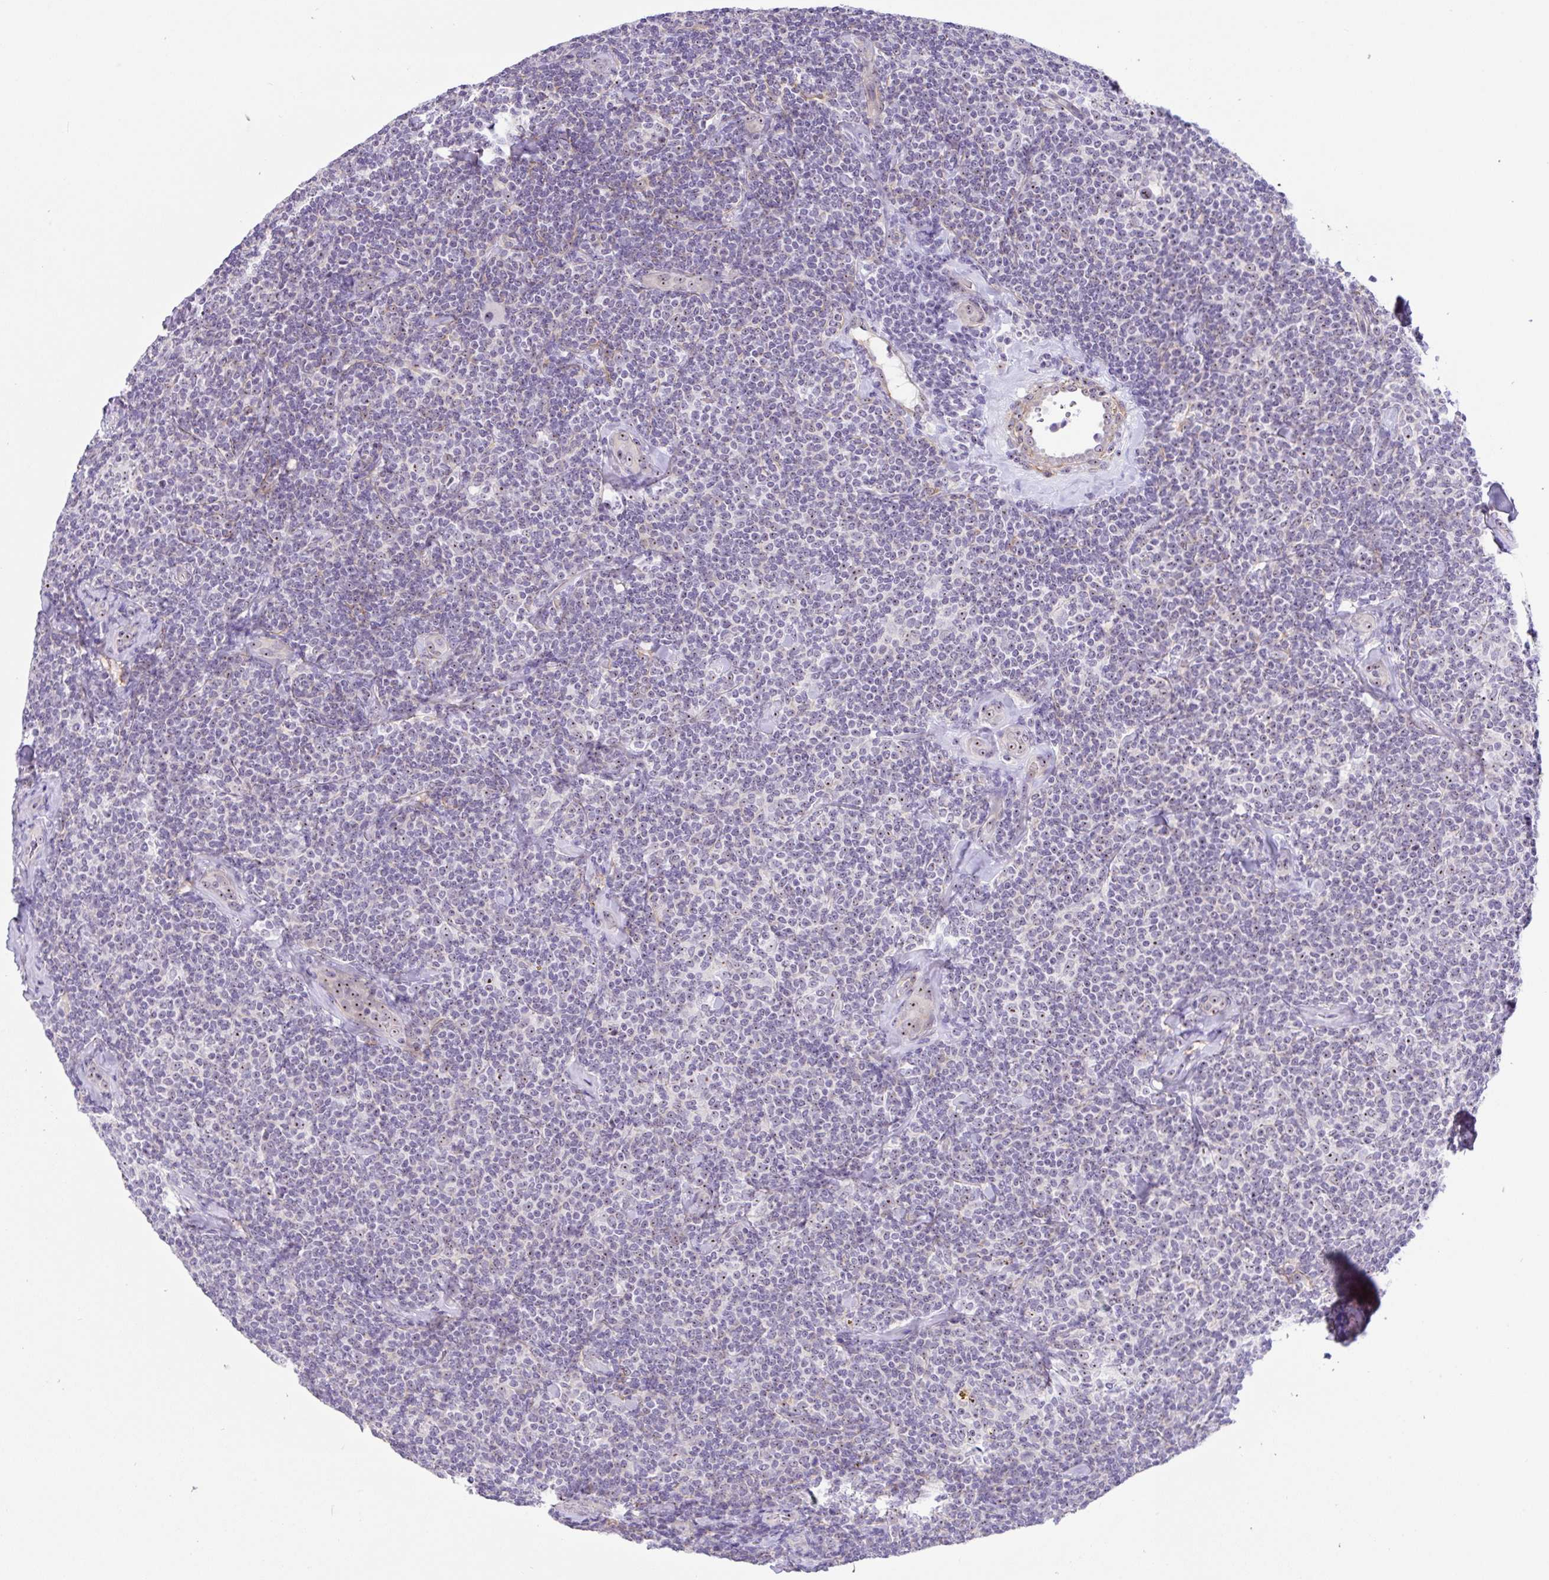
{"staining": {"intensity": "weak", "quantity": "25%-75%", "location": "nuclear"}, "tissue": "lymphoma", "cell_type": "Tumor cells", "image_type": "cancer", "snomed": [{"axis": "morphology", "description": "Malignant lymphoma, non-Hodgkin's type, Low grade"}, {"axis": "topography", "description": "Lymph node"}], "caption": "Protein staining of lymphoma tissue exhibits weak nuclear positivity in approximately 25%-75% of tumor cells.", "gene": "MXRA8", "patient": {"sex": "female", "age": 56}}